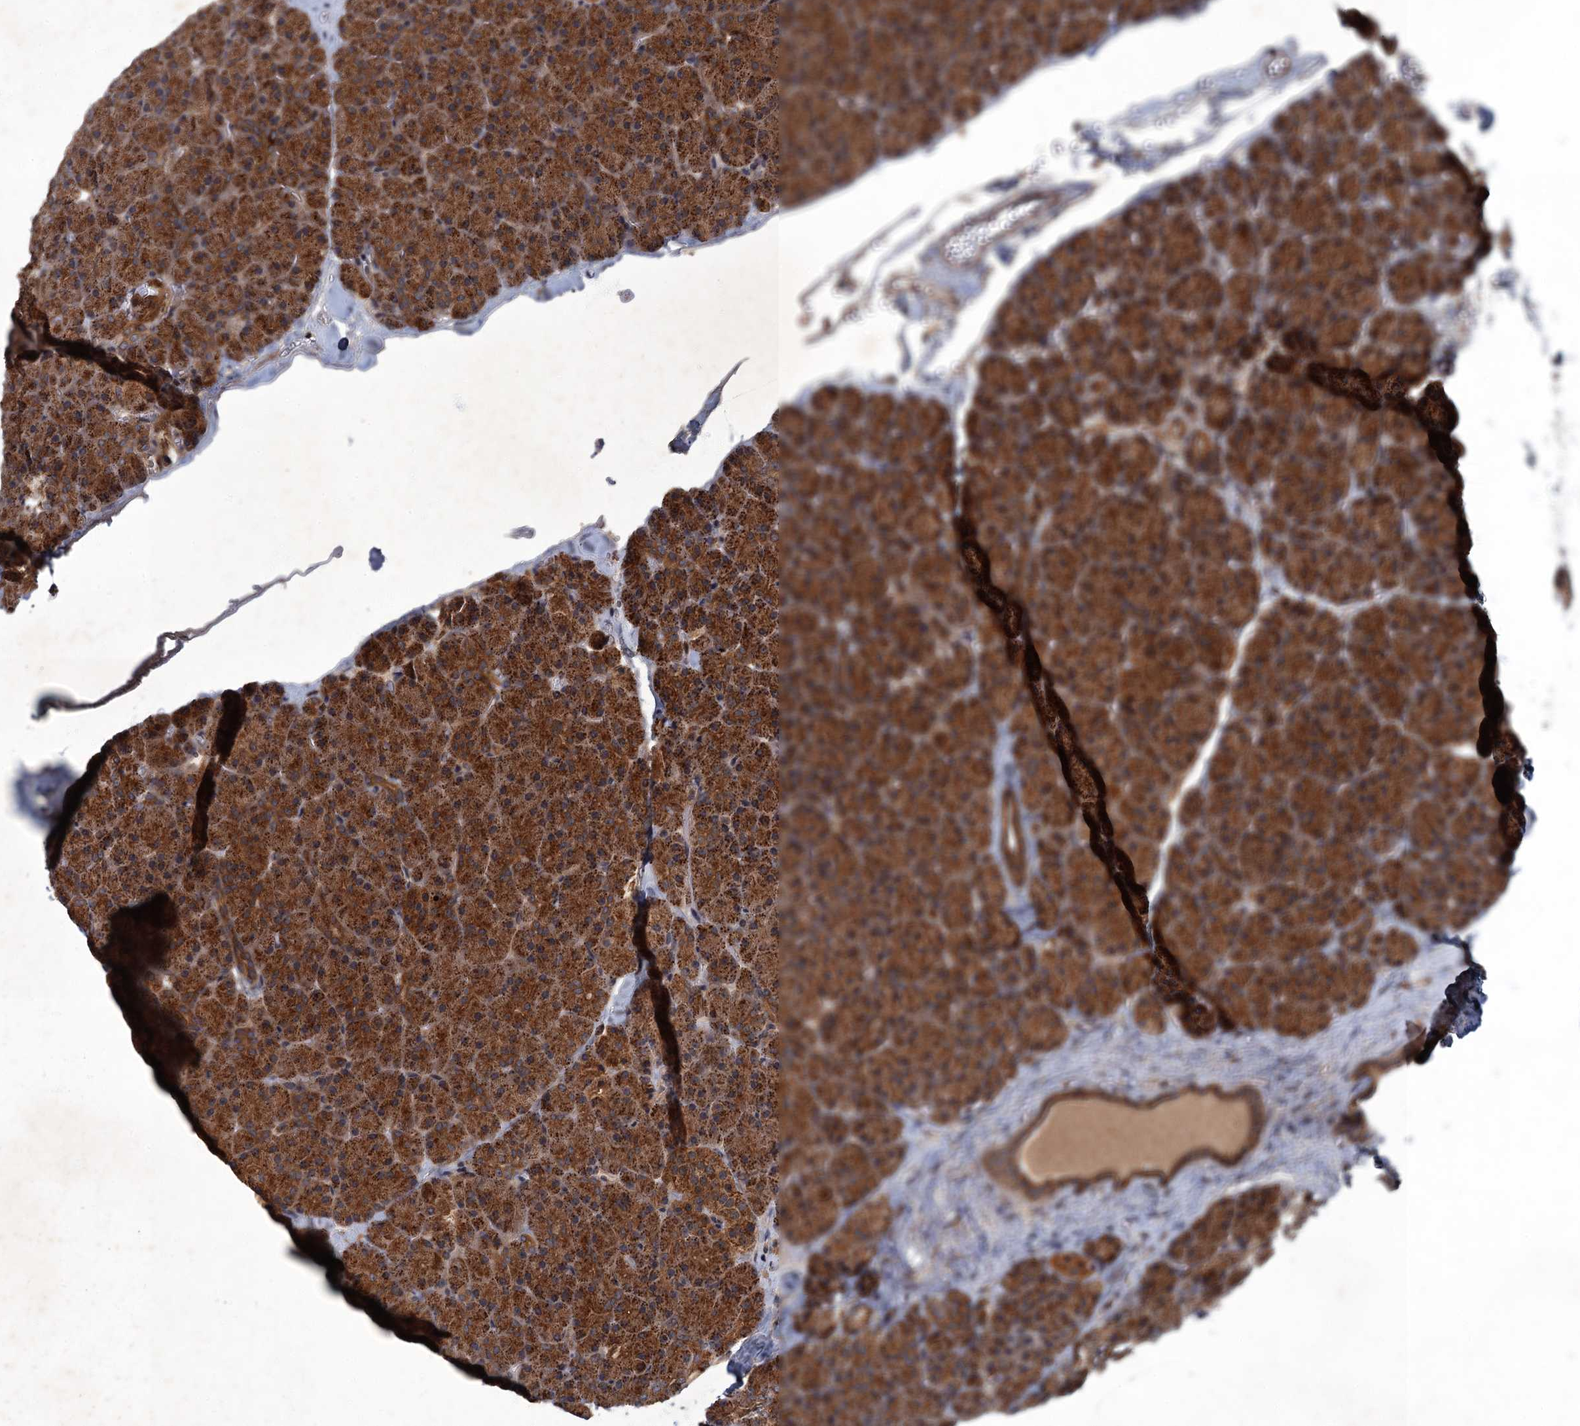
{"staining": {"intensity": "strong", "quantity": ">75%", "location": "none"}, "tissue": "pancreas", "cell_type": "Exocrine glandular cells", "image_type": "normal", "snomed": [{"axis": "morphology", "description": "Normal tissue, NOS"}, {"axis": "topography", "description": "Pancreas"}], "caption": "This histopathology image displays immunohistochemistry (IHC) staining of normal human pancreas, with high strong None staining in about >75% of exocrine glandular cells.", "gene": "SLC11A2", "patient": {"sex": "male", "age": 36}}